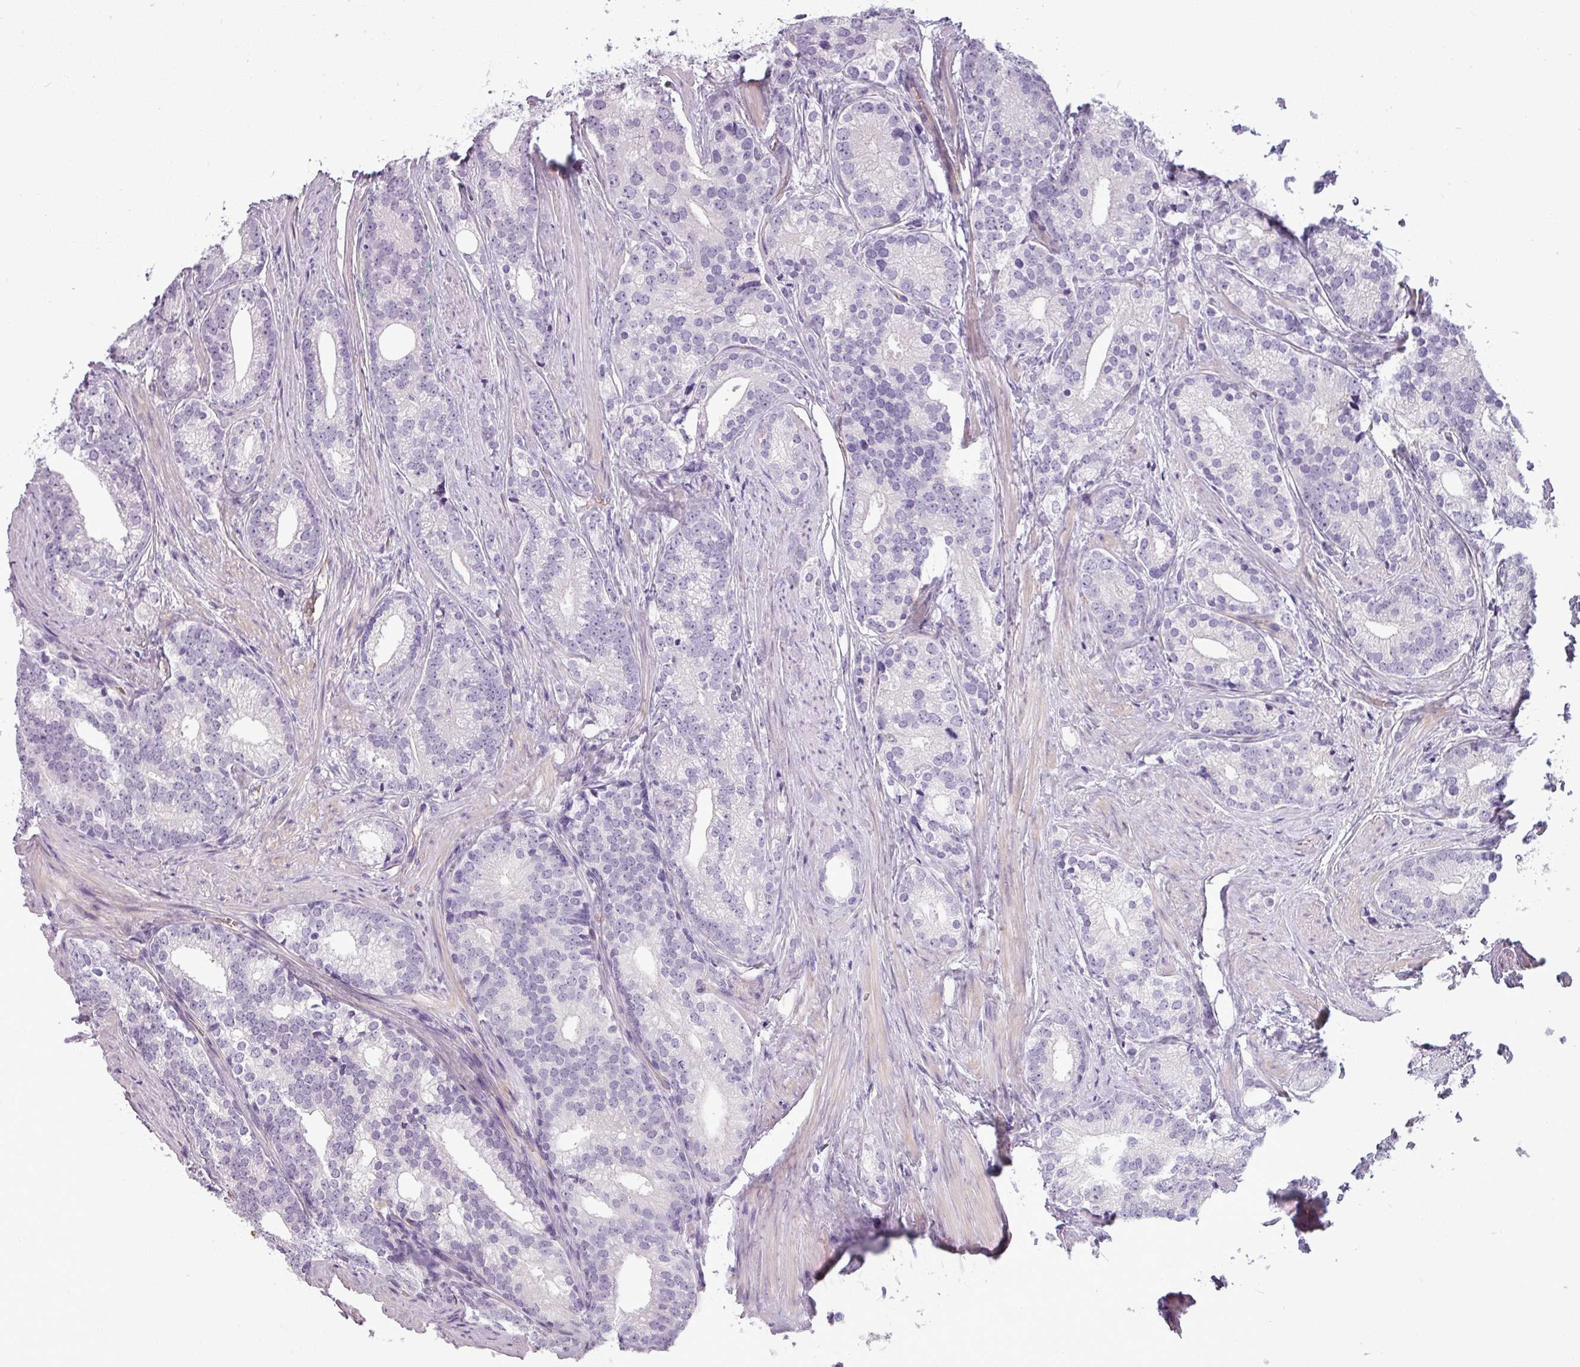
{"staining": {"intensity": "negative", "quantity": "none", "location": "none"}, "tissue": "prostate cancer", "cell_type": "Tumor cells", "image_type": "cancer", "snomed": [{"axis": "morphology", "description": "Adenocarcinoma, Low grade"}, {"axis": "topography", "description": "Prostate"}], "caption": "Tumor cells show no significant positivity in low-grade adenocarcinoma (prostate).", "gene": "AREL1", "patient": {"sex": "male", "age": 71}}